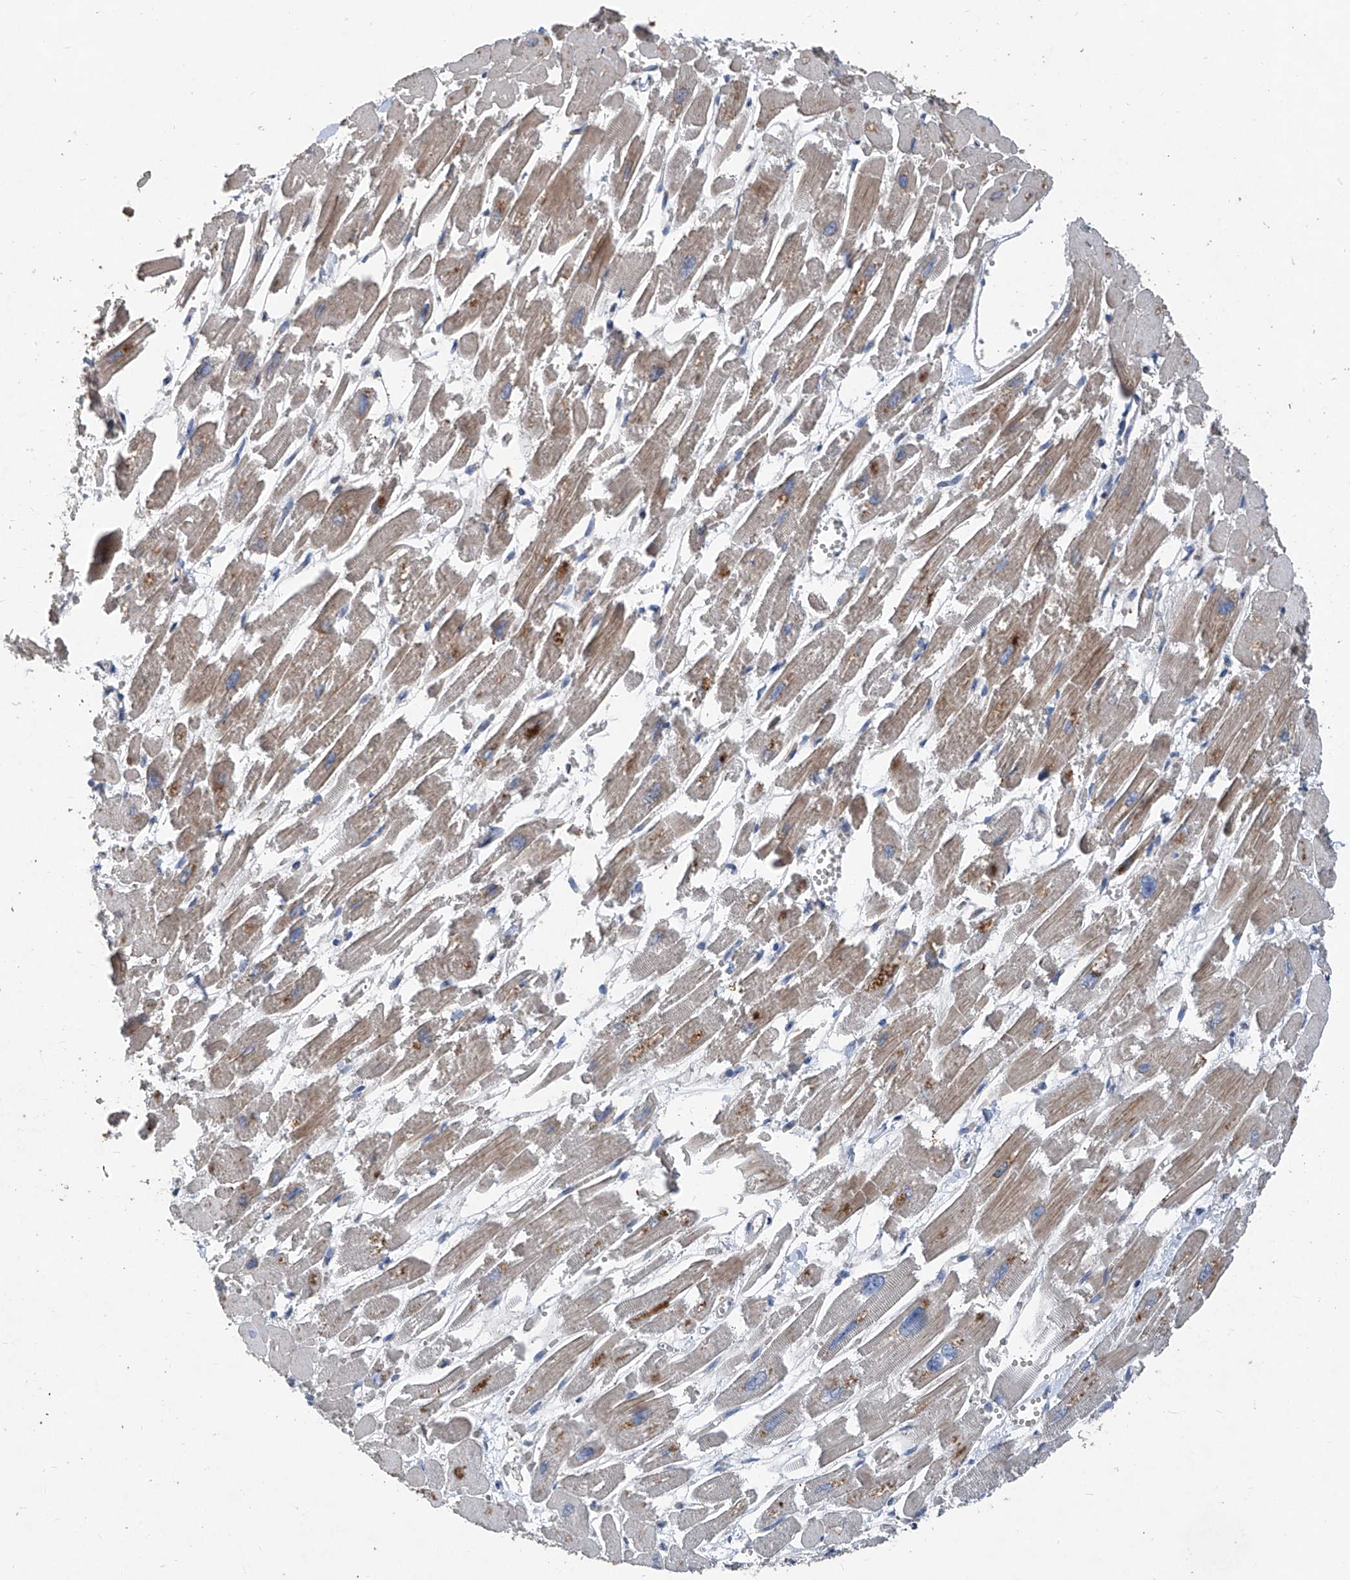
{"staining": {"intensity": "weak", "quantity": "25%-75%", "location": "cytoplasmic/membranous"}, "tissue": "heart muscle", "cell_type": "Cardiomyocytes", "image_type": "normal", "snomed": [{"axis": "morphology", "description": "Normal tissue, NOS"}, {"axis": "topography", "description": "Heart"}], "caption": "Cardiomyocytes reveal low levels of weak cytoplasmic/membranous positivity in about 25%-75% of cells in unremarkable heart muscle.", "gene": "BCKDHB", "patient": {"sex": "male", "age": 54}}